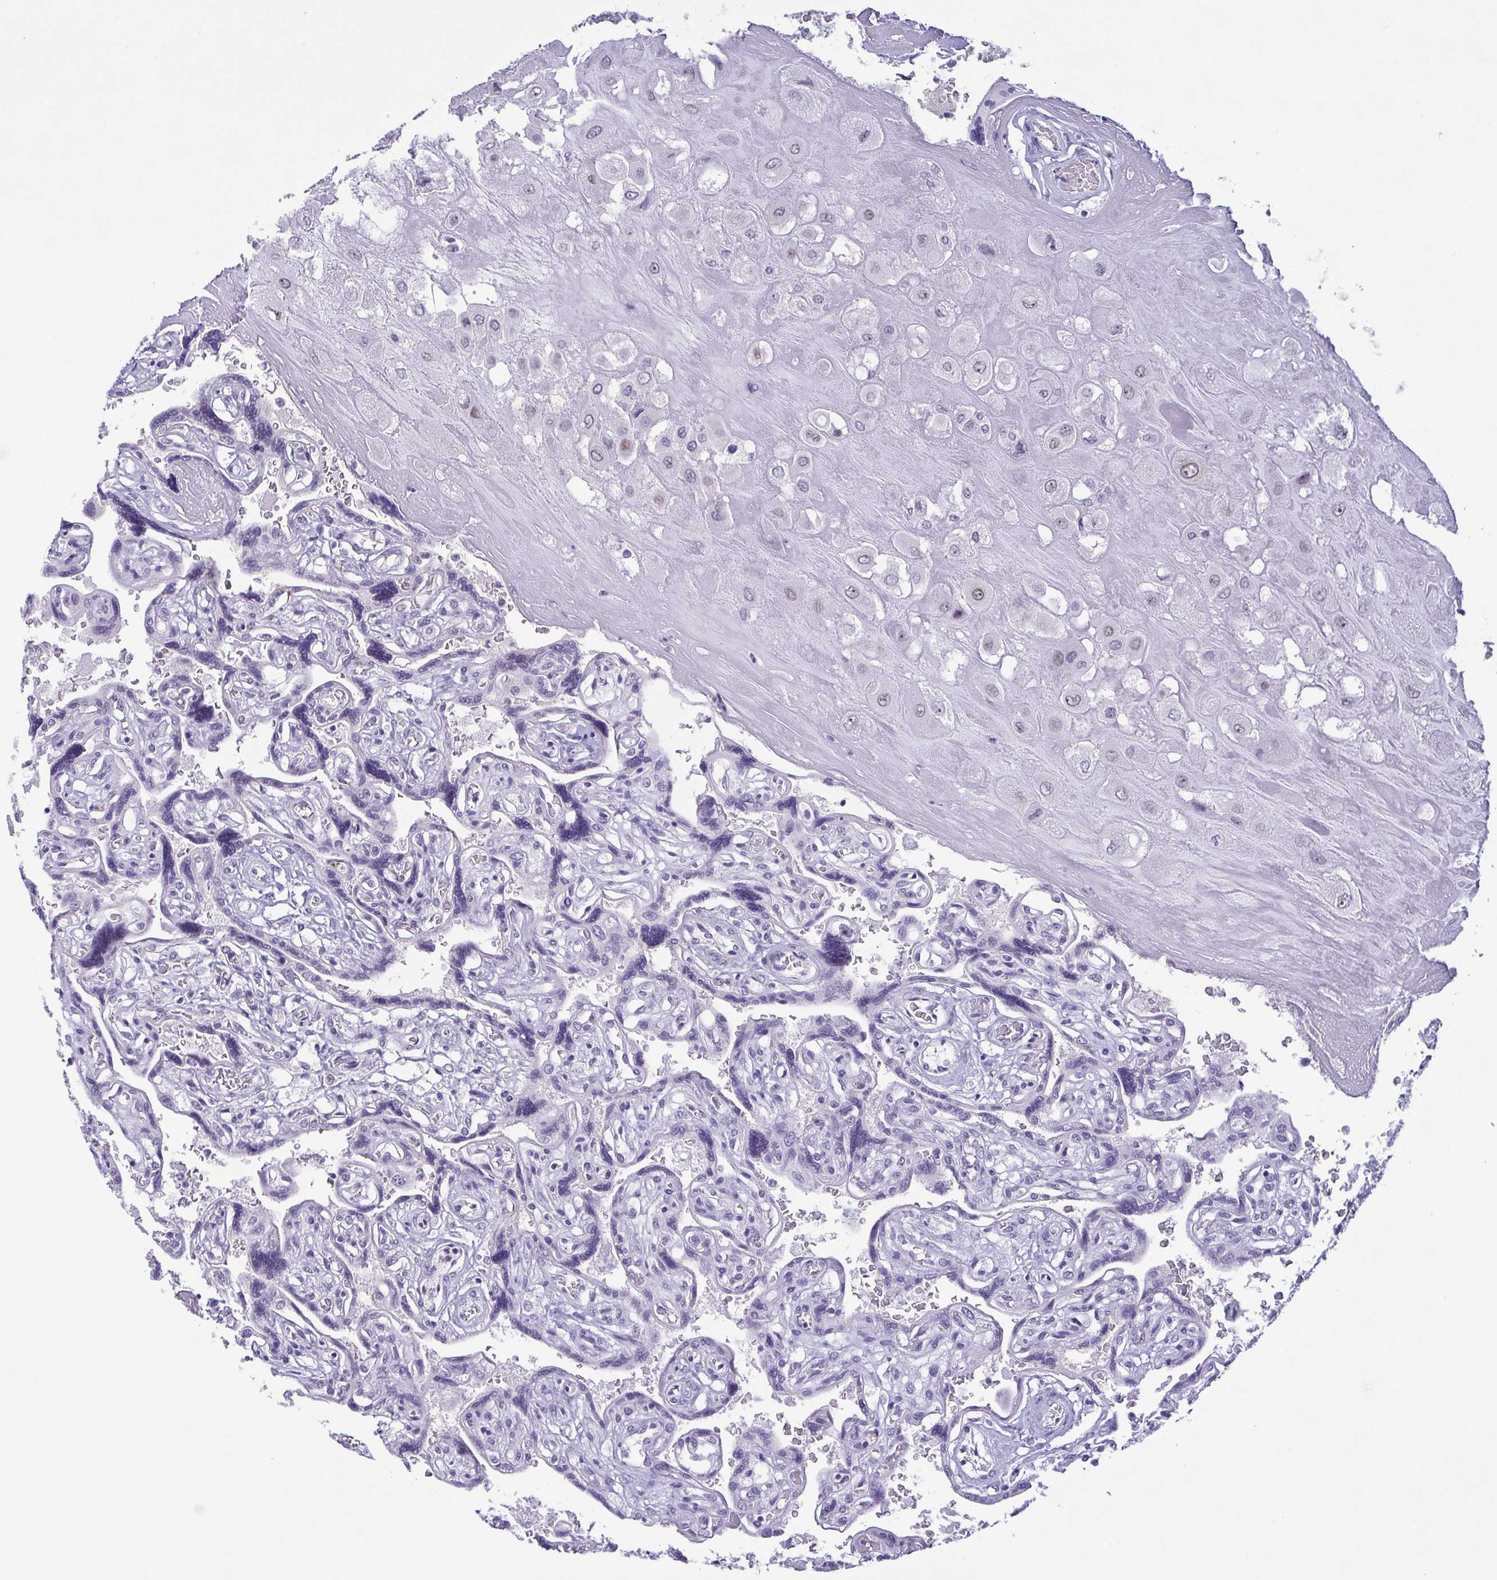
{"staining": {"intensity": "weak", "quantity": "<25%", "location": "nuclear"}, "tissue": "placenta", "cell_type": "Decidual cells", "image_type": "normal", "snomed": [{"axis": "morphology", "description": "Normal tissue, NOS"}, {"axis": "topography", "description": "Placenta"}], "caption": "Immunohistochemistry (IHC) image of benign human placenta stained for a protein (brown), which exhibits no staining in decidual cells. The staining was performed using DAB (3,3'-diaminobenzidine) to visualize the protein expression in brown, while the nuclei were stained in blue with hematoxylin (Magnification: 20x).", "gene": "BZW1", "patient": {"sex": "female", "age": 32}}